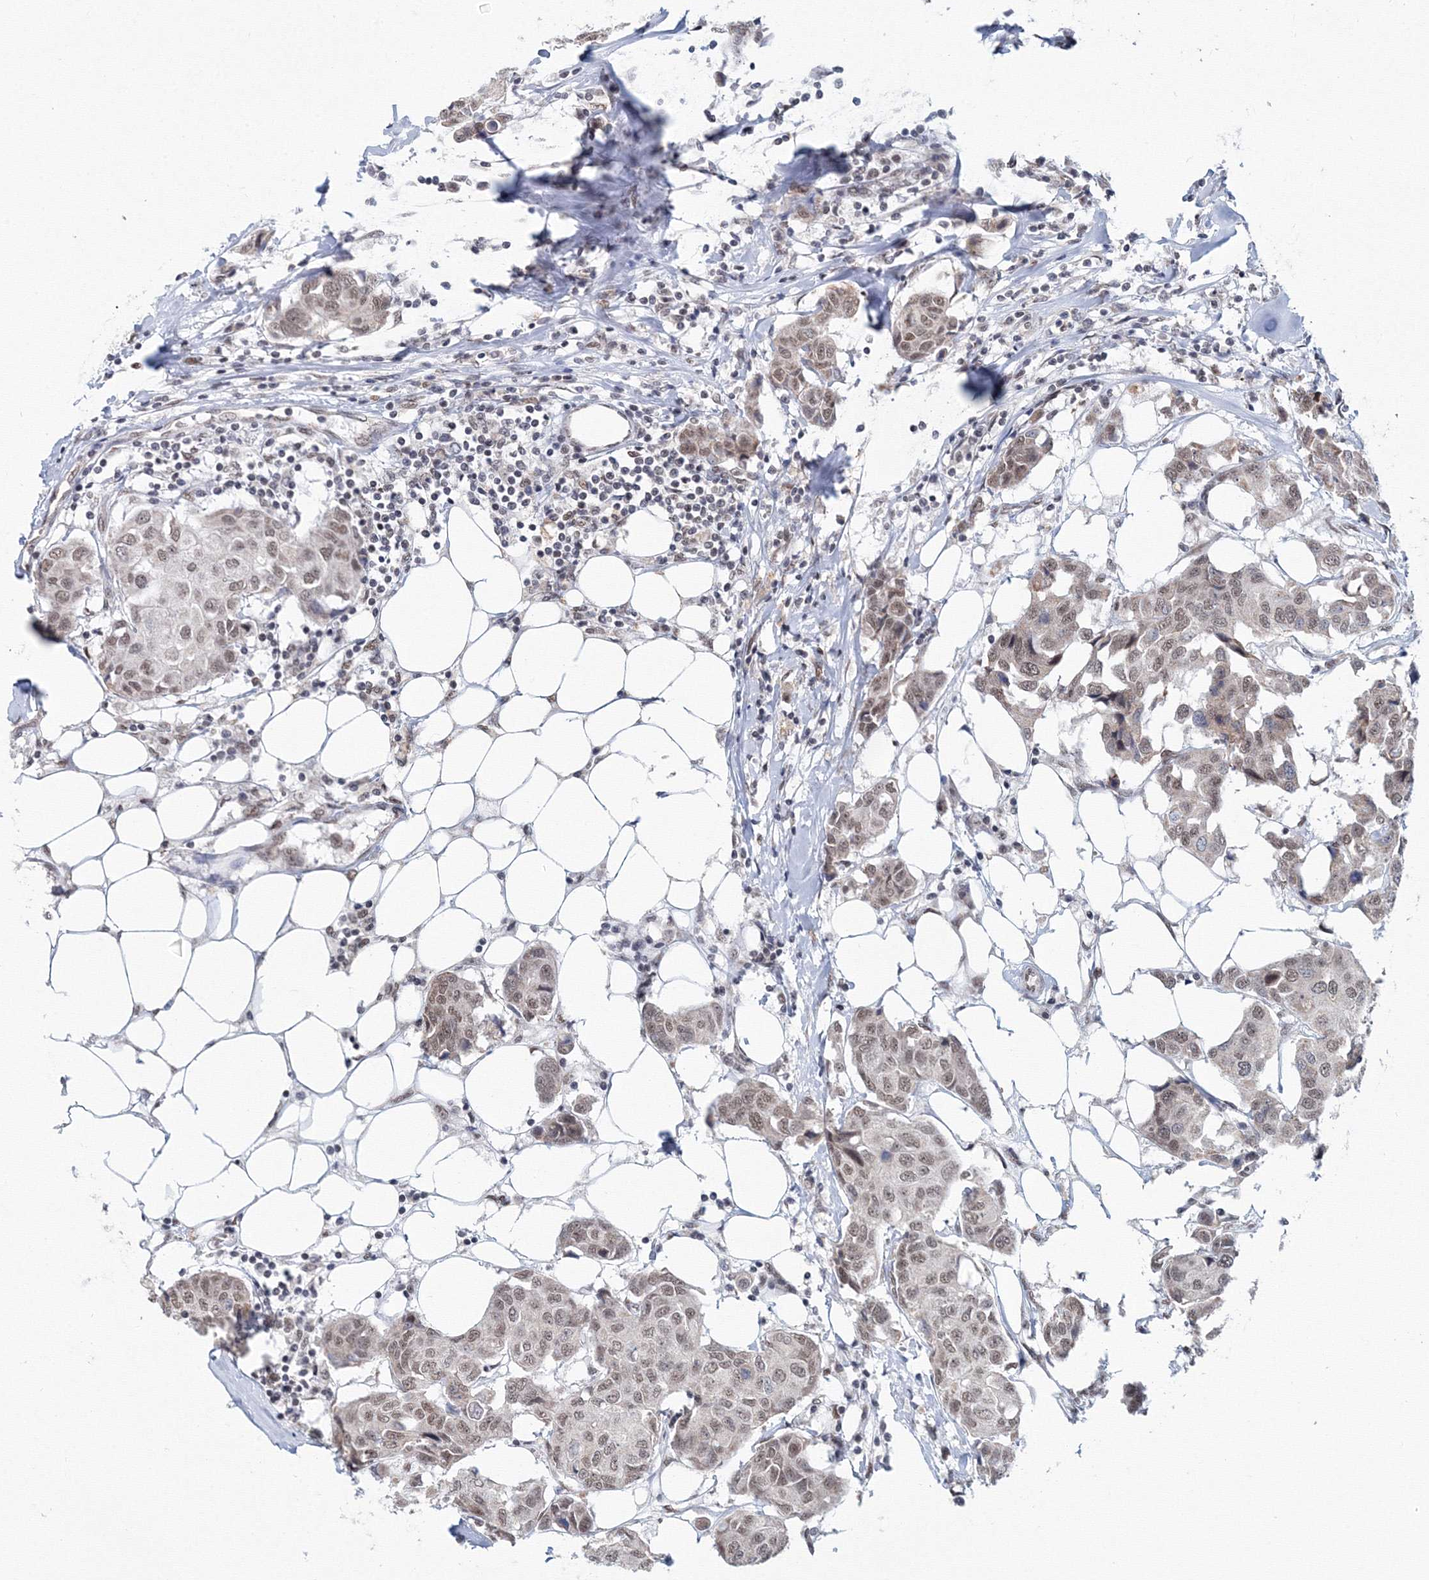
{"staining": {"intensity": "moderate", "quantity": ">75%", "location": "nuclear"}, "tissue": "breast cancer", "cell_type": "Tumor cells", "image_type": "cancer", "snomed": [{"axis": "morphology", "description": "Duct carcinoma"}, {"axis": "topography", "description": "Breast"}], "caption": "A micrograph of human intraductal carcinoma (breast) stained for a protein shows moderate nuclear brown staining in tumor cells. (Stains: DAB (3,3'-diaminobenzidine) in brown, nuclei in blue, Microscopy: brightfield microscopy at high magnification).", "gene": "SF3B6", "patient": {"sex": "female", "age": 80}}